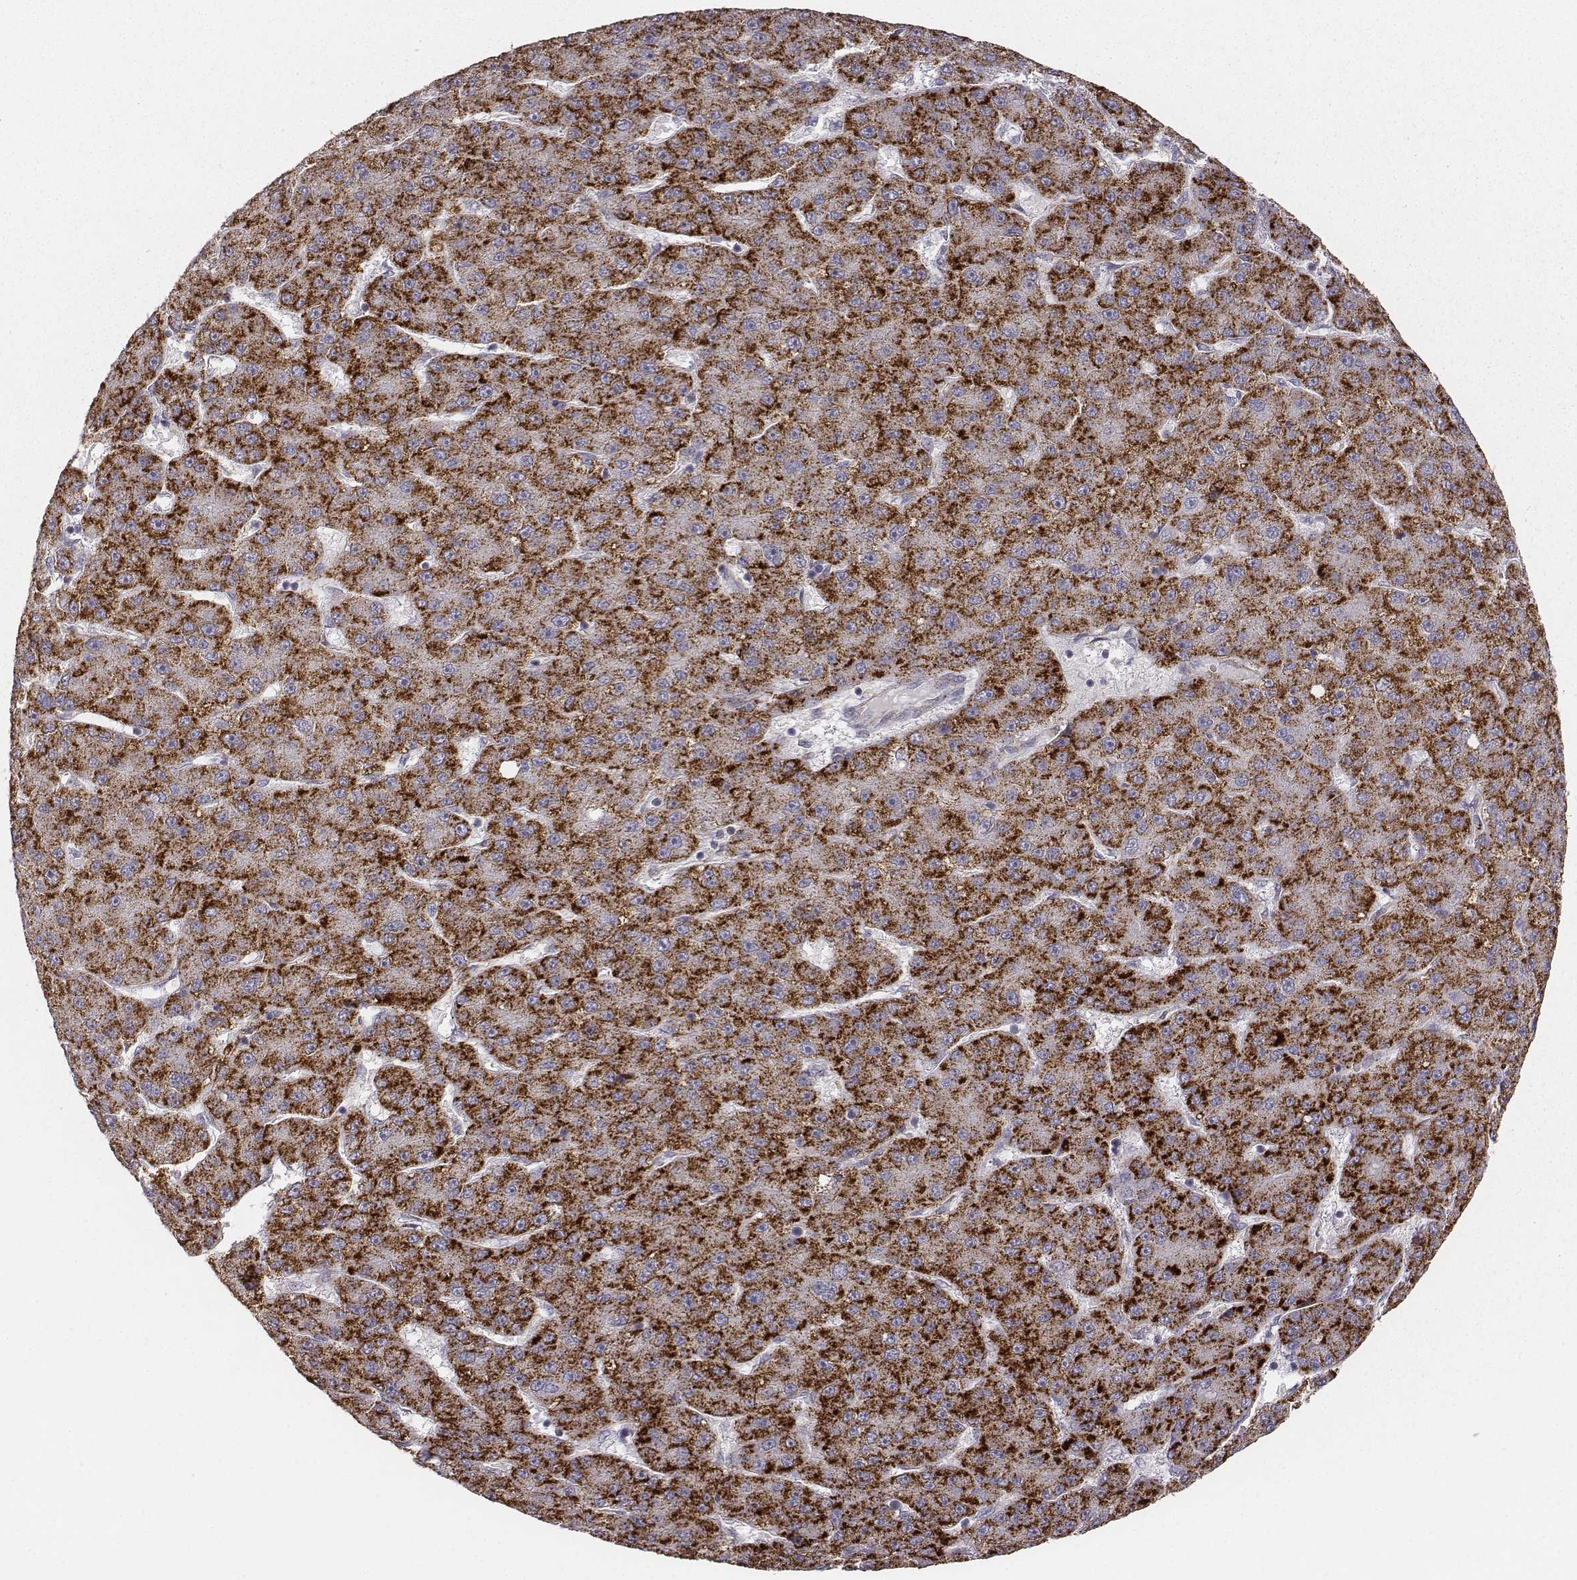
{"staining": {"intensity": "strong", "quantity": ">75%", "location": "cytoplasmic/membranous"}, "tissue": "liver cancer", "cell_type": "Tumor cells", "image_type": "cancer", "snomed": [{"axis": "morphology", "description": "Carcinoma, Hepatocellular, NOS"}, {"axis": "topography", "description": "Liver"}], "caption": "Human liver cancer (hepatocellular carcinoma) stained with a brown dye shows strong cytoplasmic/membranous positive positivity in about >75% of tumor cells.", "gene": "ABCD3", "patient": {"sex": "male", "age": 67}}